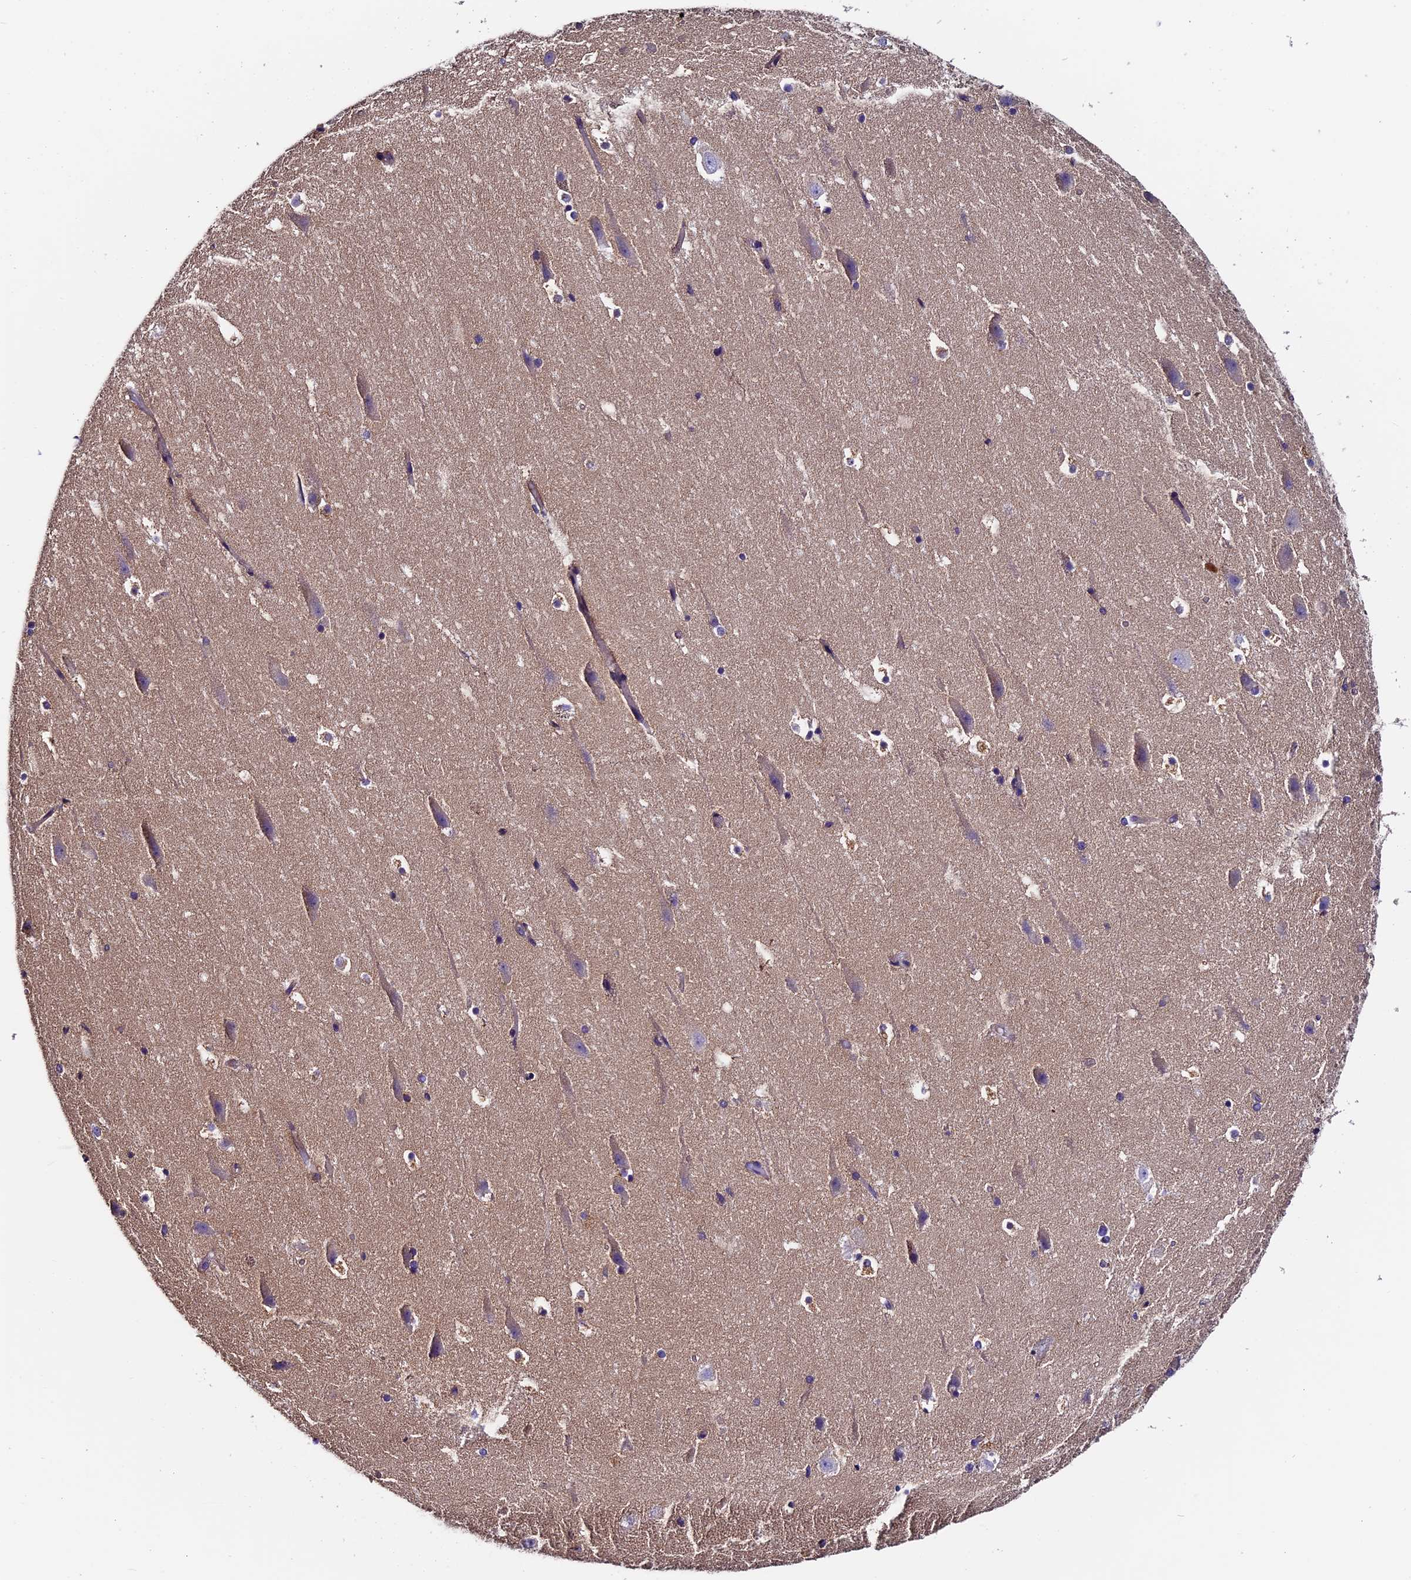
{"staining": {"intensity": "negative", "quantity": "none", "location": "none"}, "tissue": "hippocampus", "cell_type": "Glial cells", "image_type": "normal", "snomed": [{"axis": "morphology", "description": "Normal tissue, NOS"}, {"axis": "topography", "description": "Hippocampus"}], "caption": "Glial cells show no significant protein expression in unremarkable hippocampus.", "gene": "COMTD1", "patient": {"sex": "female", "age": 52}}